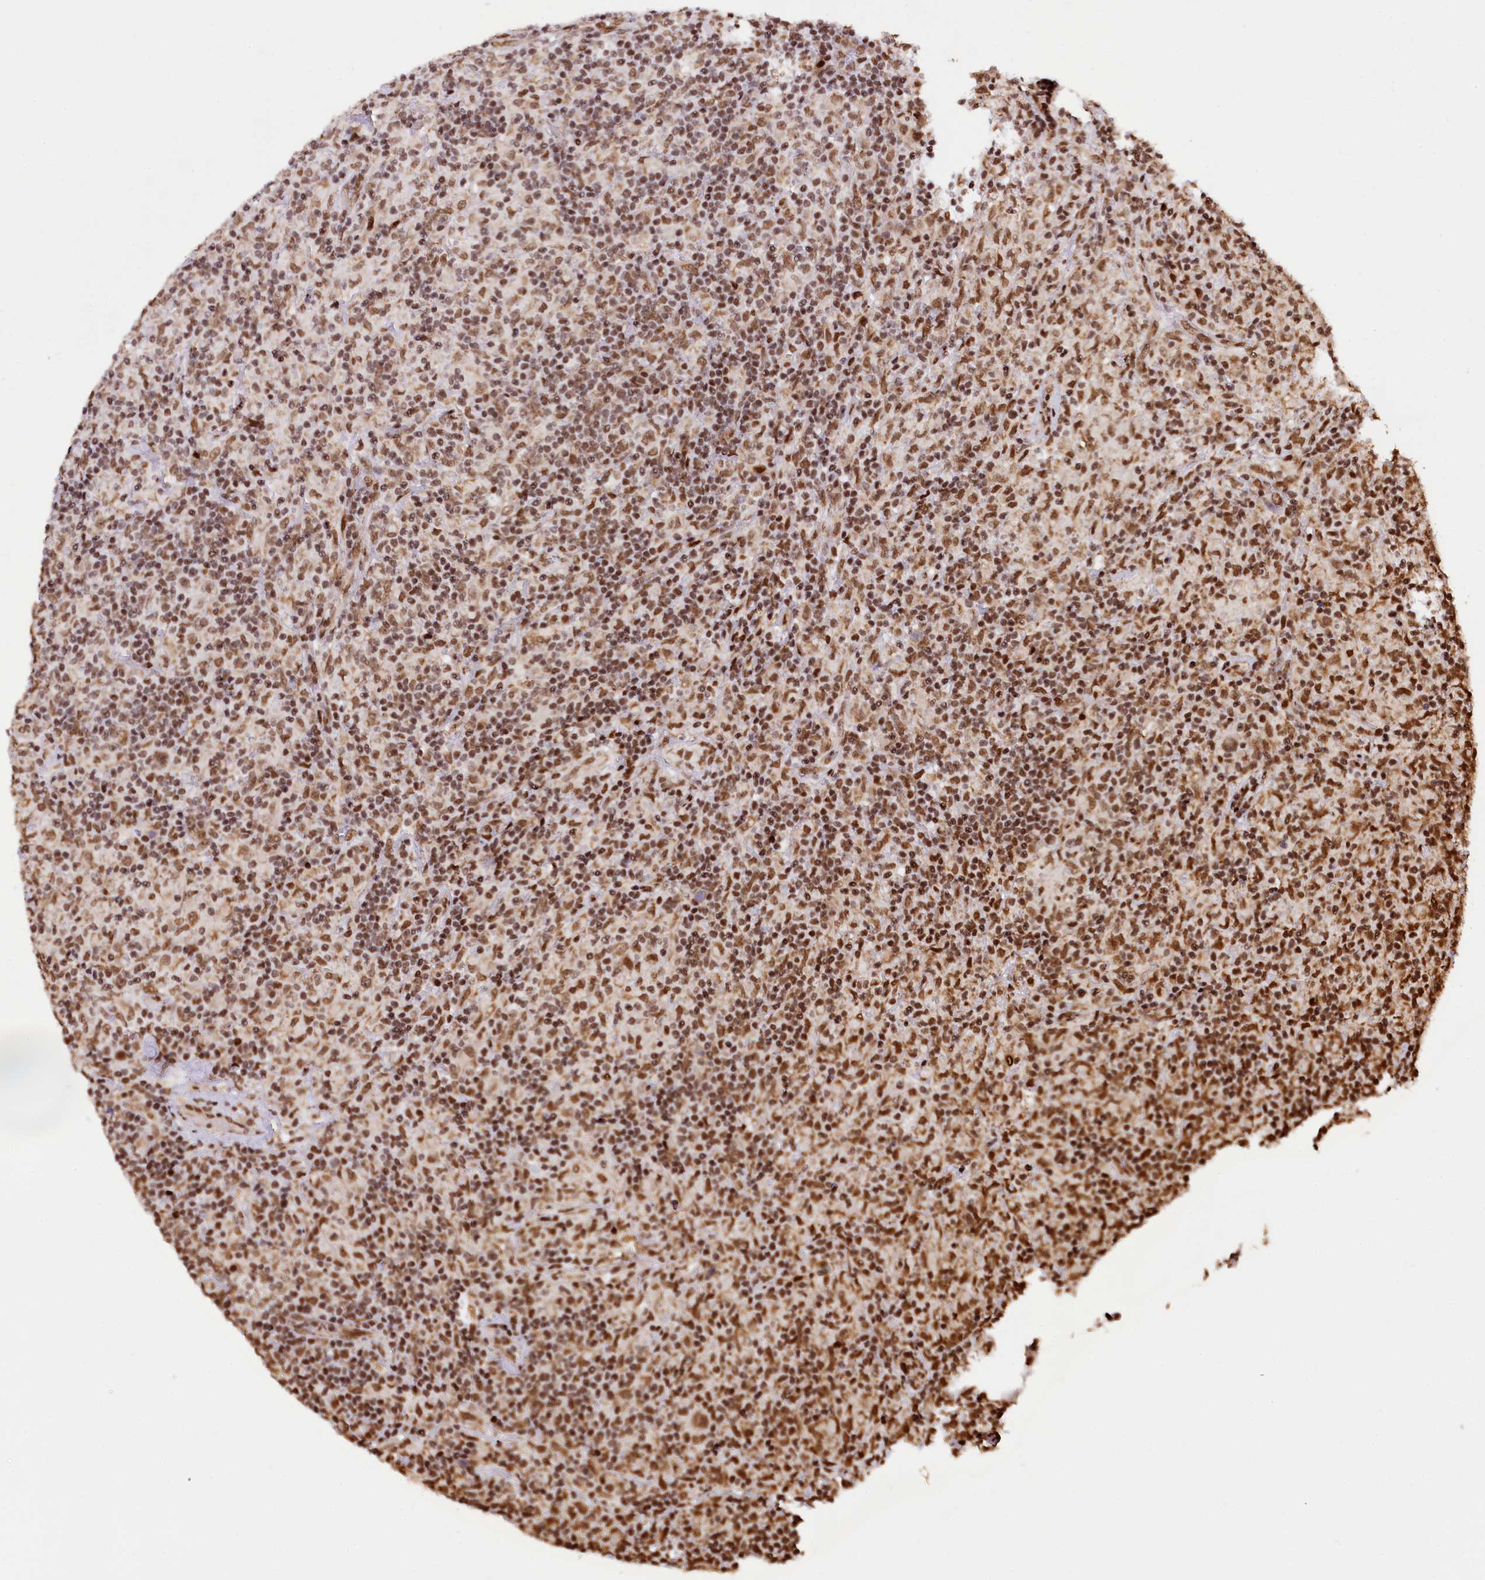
{"staining": {"intensity": "moderate", "quantity": ">75%", "location": "nuclear"}, "tissue": "lymphoma", "cell_type": "Tumor cells", "image_type": "cancer", "snomed": [{"axis": "morphology", "description": "Hodgkin's disease, NOS"}, {"axis": "topography", "description": "Lymph node"}], "caption": "Immunohistochemistry photomicrograph of lymphoma stained for a protein (brown), which shows medium levels of moderate nuclear expression in about >75% of tumor cells.", "gene": "PDS5B", "patient": {"sex": "male", "age": 70}}